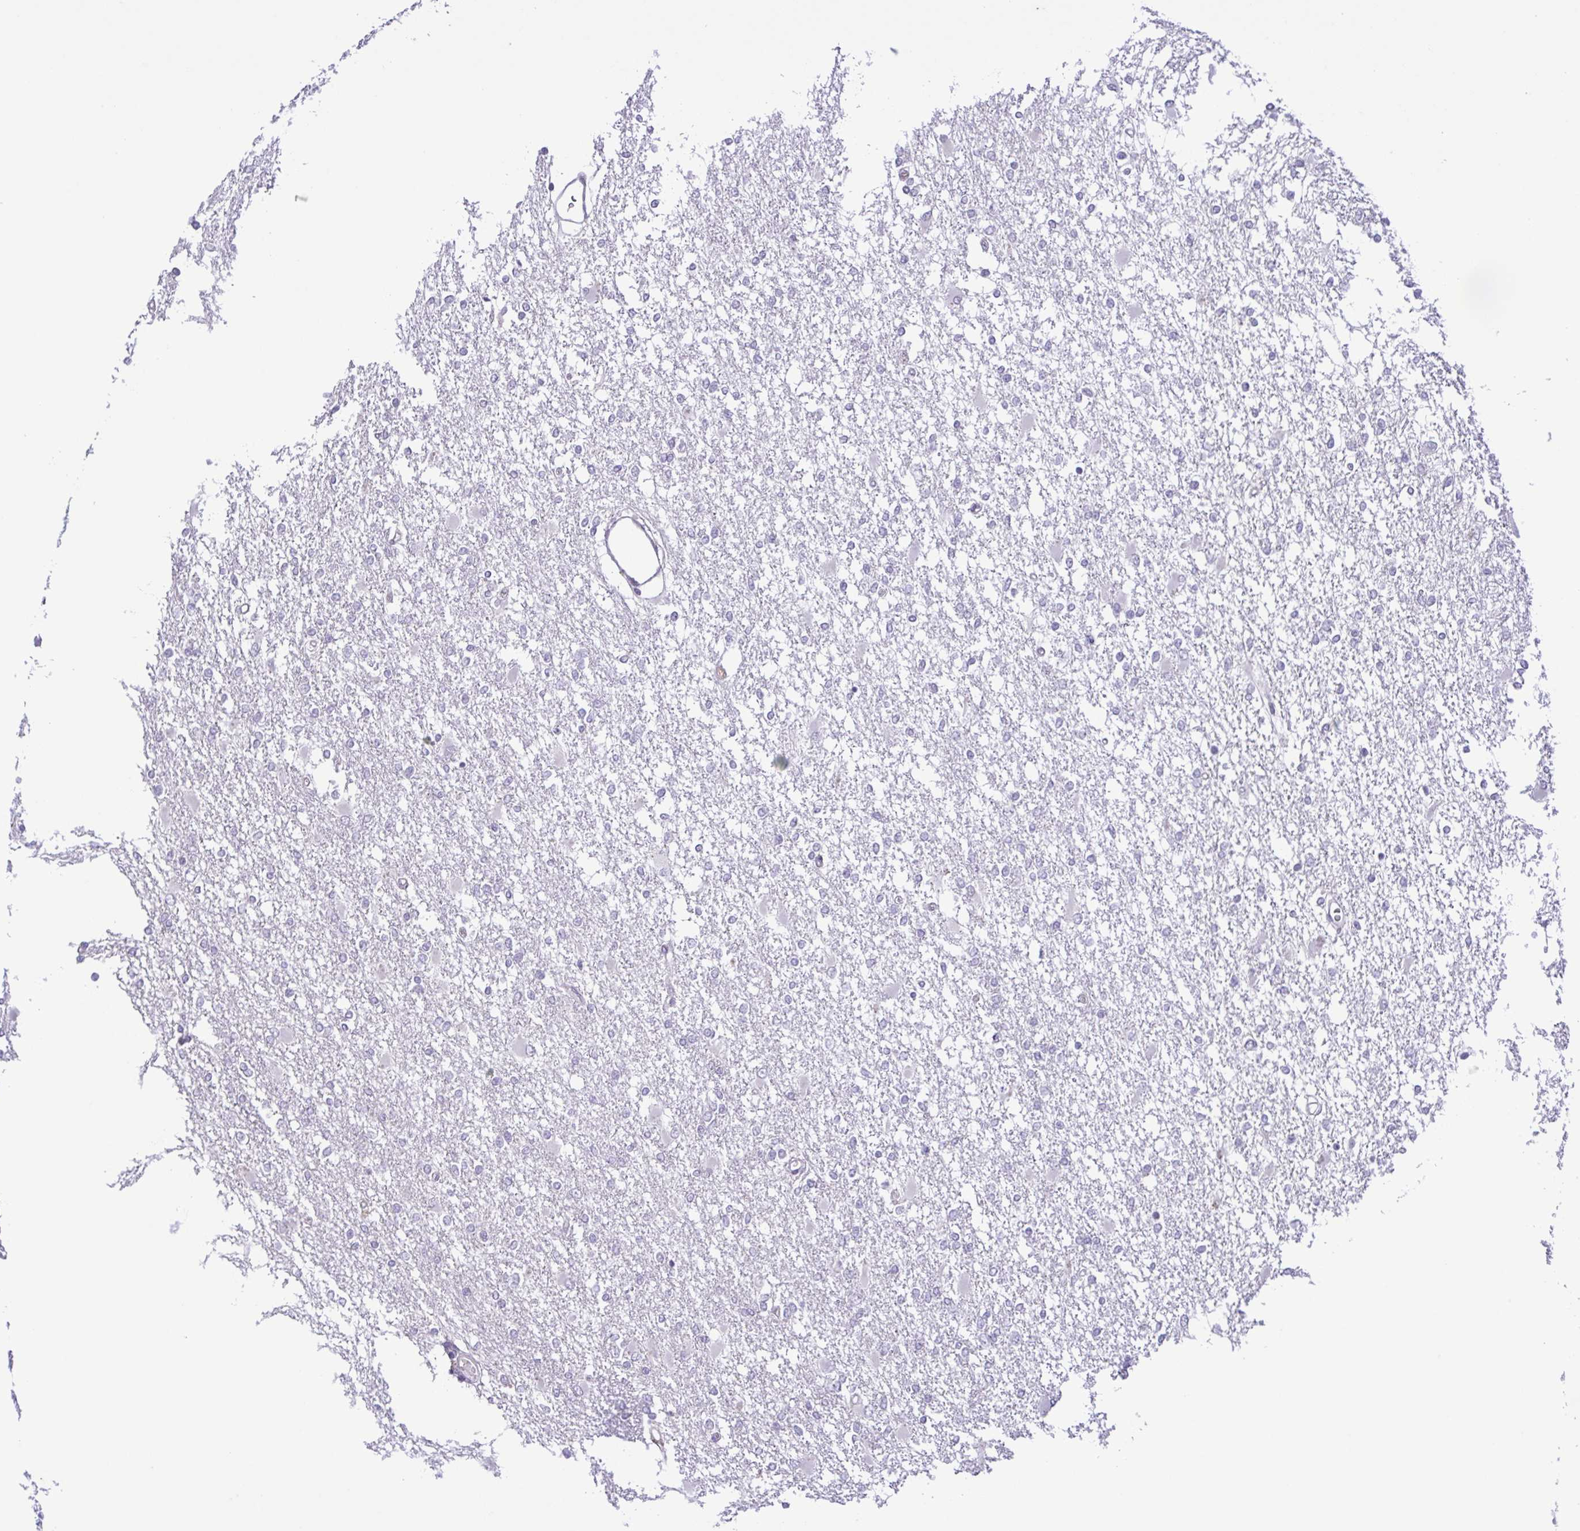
{"staining": {"intensity": "negative", "quantity": "none", "location": "none"}, "tissue": "glioma", "cell_type": "Tumor cells", "image_type": "cancer", "snomed": [{"axis": "morphology", "description": "Glioma, malignant, High grade"}, {"axis": "topography", "description": "Cerebral cortex"}], "caption": "IHC histopathology image of human malignant high-grade glioma stained for a protein (brown), which displays no staining in tumor cells.", "gene": "IL1RN", "patient": {"sex": "male", "age": 79}}